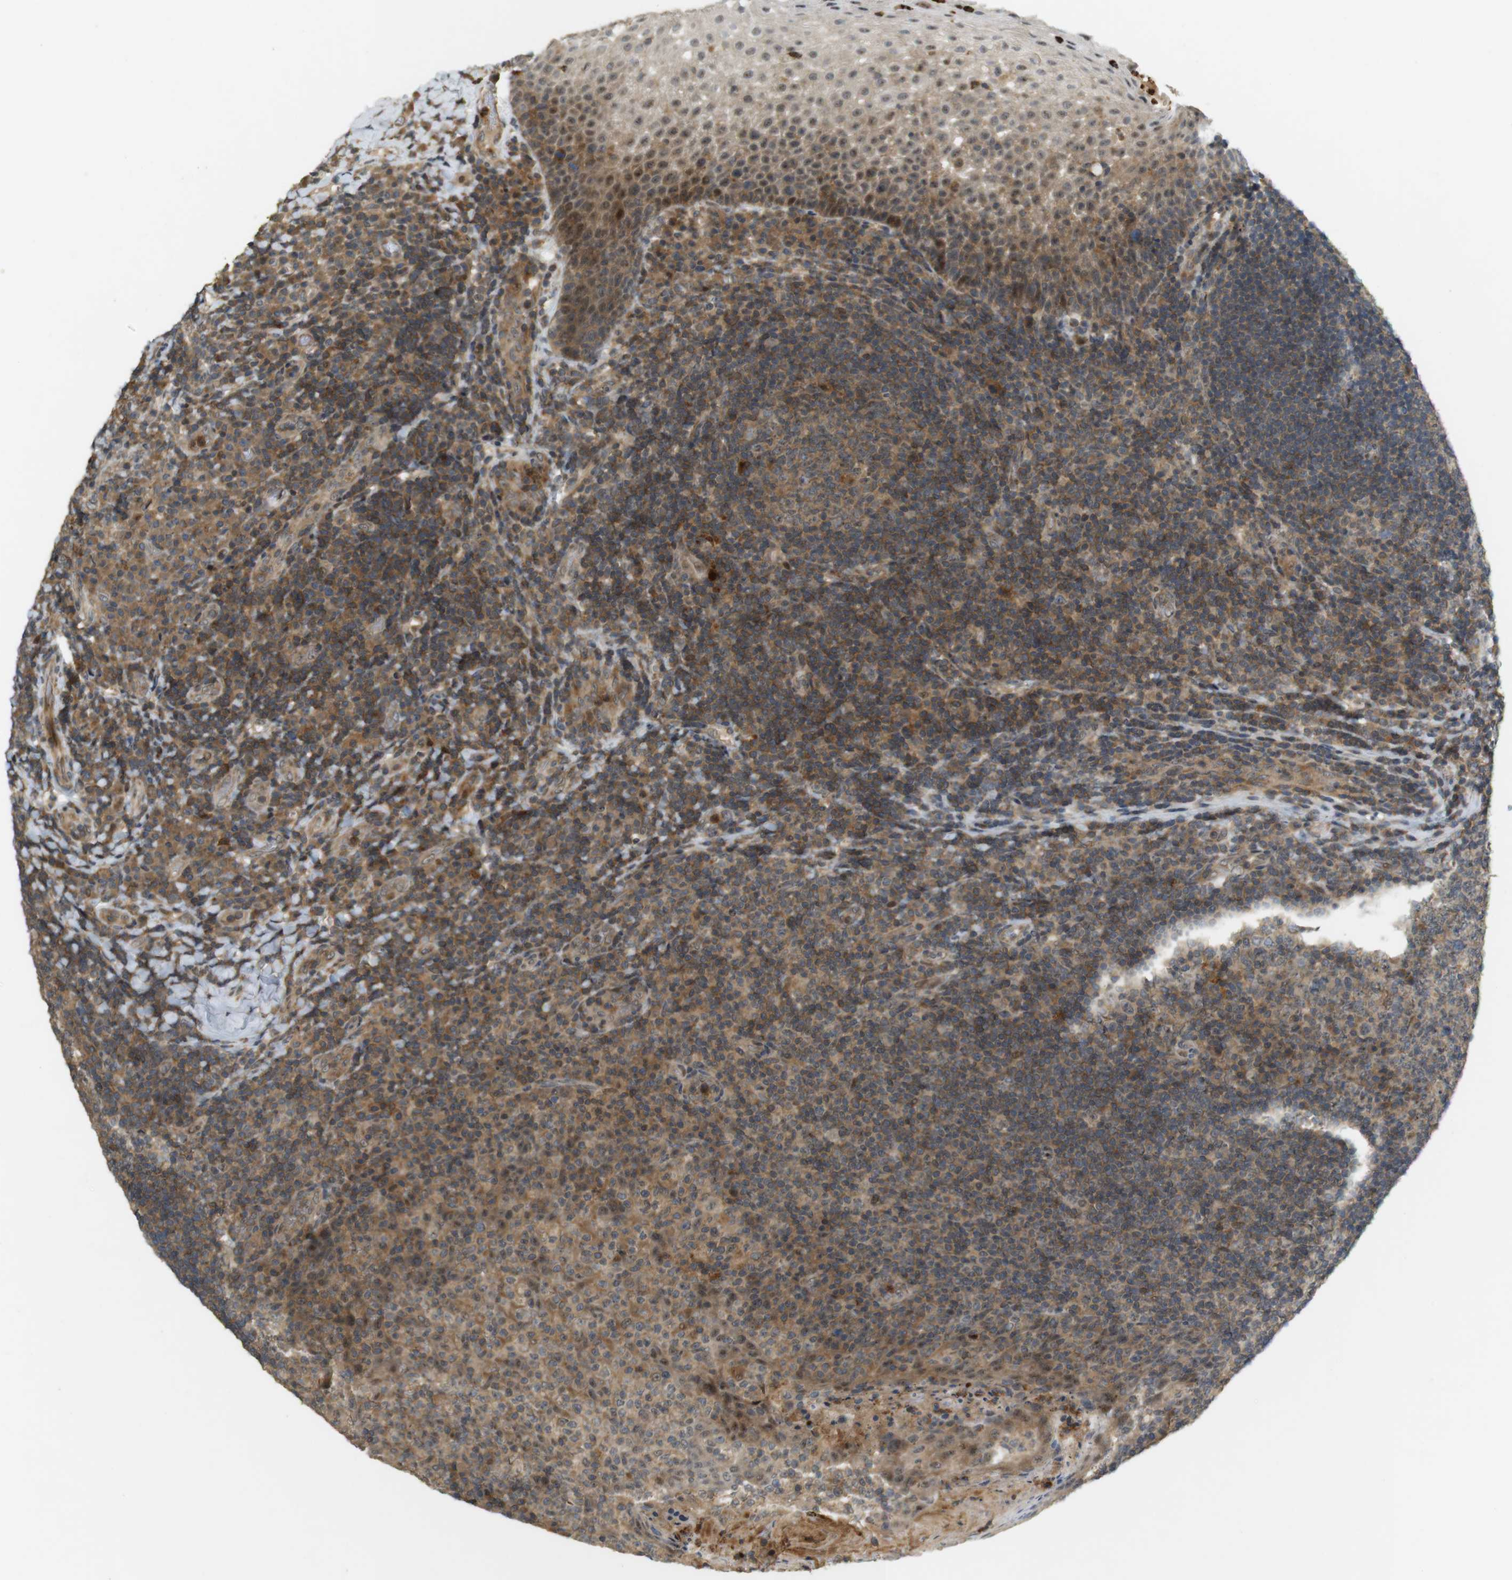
{"staining": {"intensity": "moderate", "quantity": ">75%", "location": "cytoplasmic/membranous"}, "tissue": "tonsil", "cell_type": "Germinal center cells", "image_type": "normal", "snomed": [{"axis": "morphology", "description": "Normal tissue, NOS"}, {"axis": "topography", "description": "Tonsil"}], "caption": "A medium amount of moderate cytoplasmic/membranous staining is appreciated in approximately >75% of germinal center cells in benign tonsil. (DAB (3,3'-diaminobenzidine) IHC with brightfield microscopy, high magnification).", "gene": "TMX3", "patient": {"sex": "male", "age": 17}}